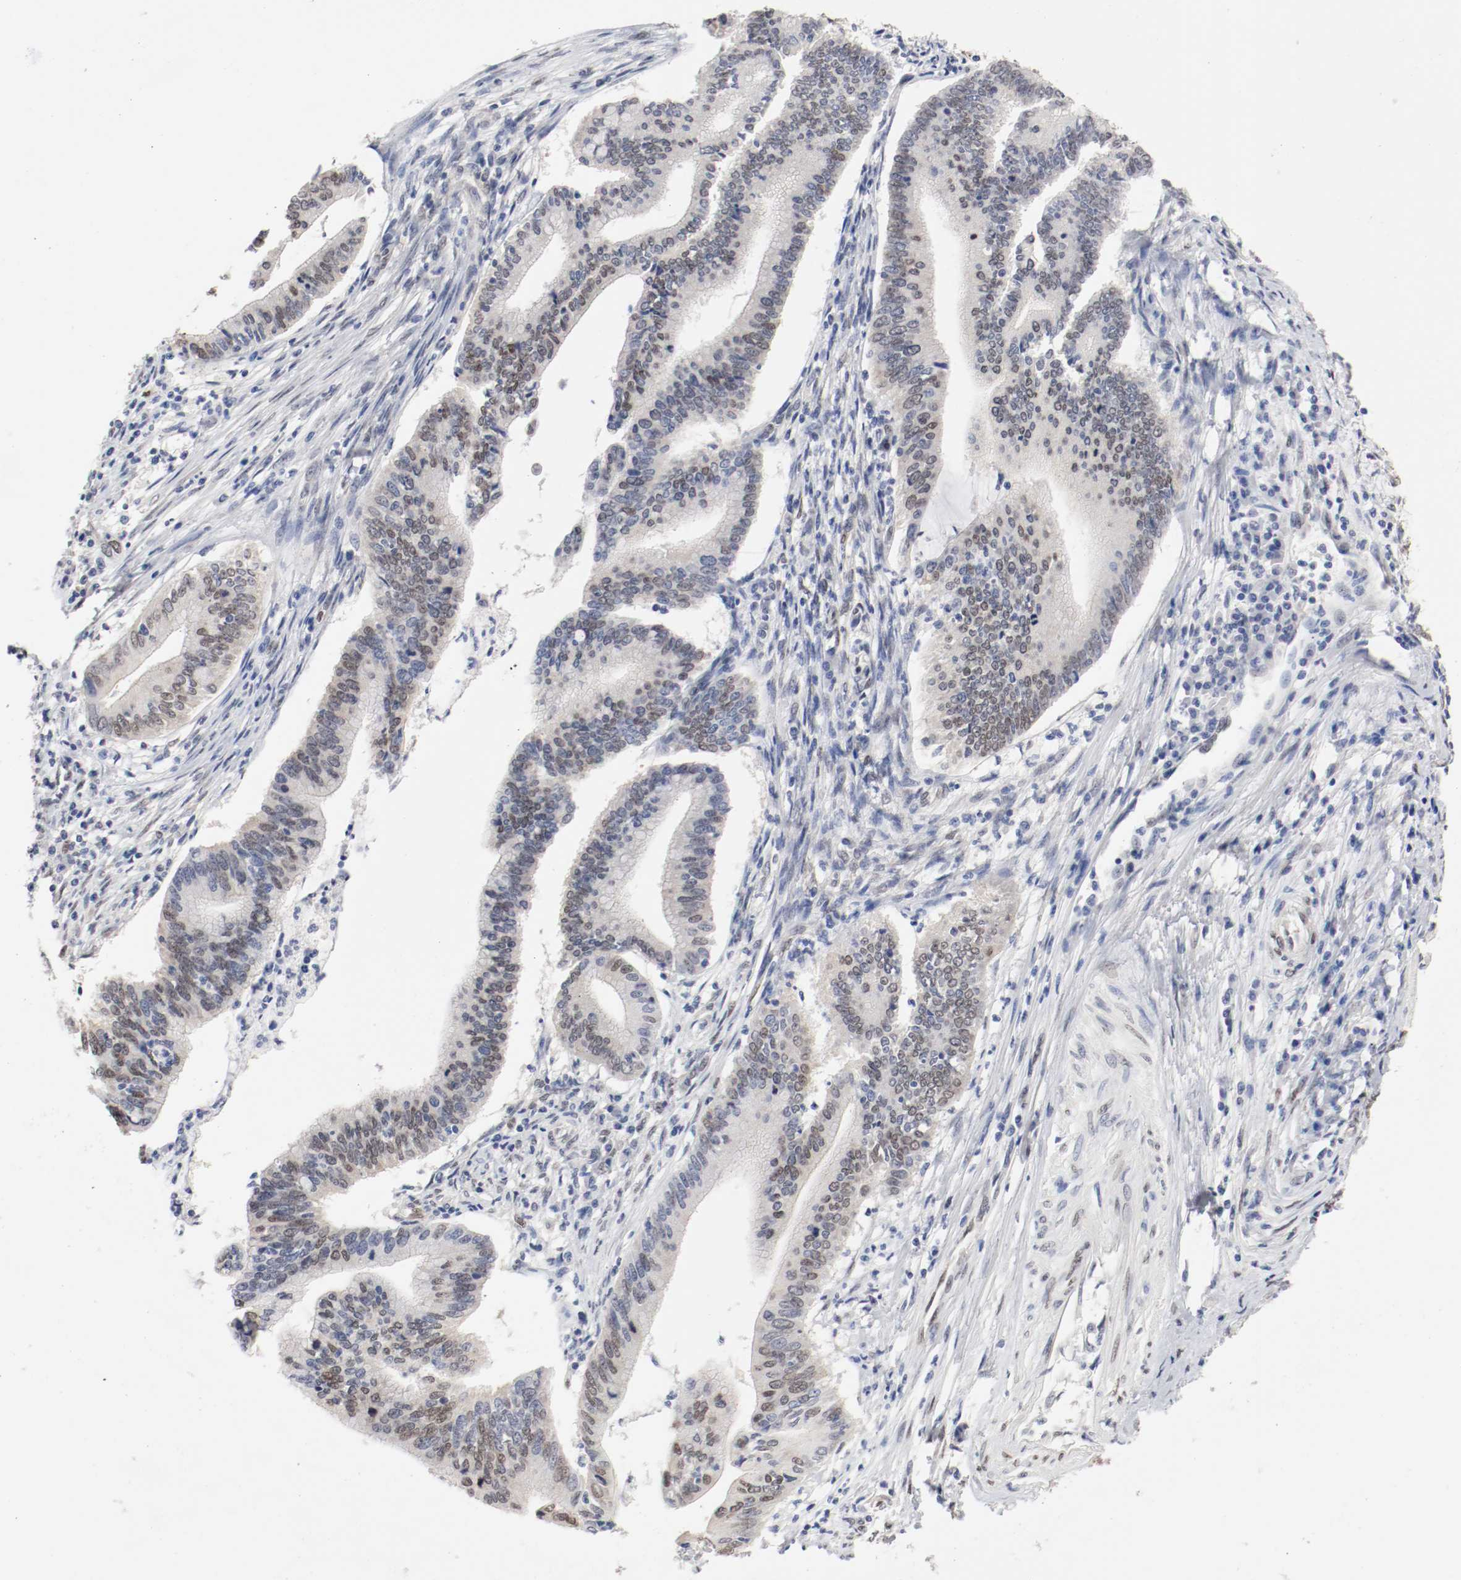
{"staining": {"intensity": "moderate", "quantity": "25%-75%", "location": "nuclear"}, "tissue": "cervical cancer", "cell_type": "Tumor cells", "image_type": "cancer", "snomed": [{"axis": "morphology", "description": "Adenocarcinoma, NOS"}, {"axis": "topography", "description": "Cervix"}], "caption": "Immunohistochemical staining of human cervical cancer (adenocarcinoma) shows medium levels of moderate nuclear protein staining in approximately 25%-75% of tumor cells. (Stains: DAB in brown, nuclei in blue, Microscopy: brightfield microscopy at high magnification).", "gene": "FOSL2", "patient": {"sex": "female", "age": 36}}